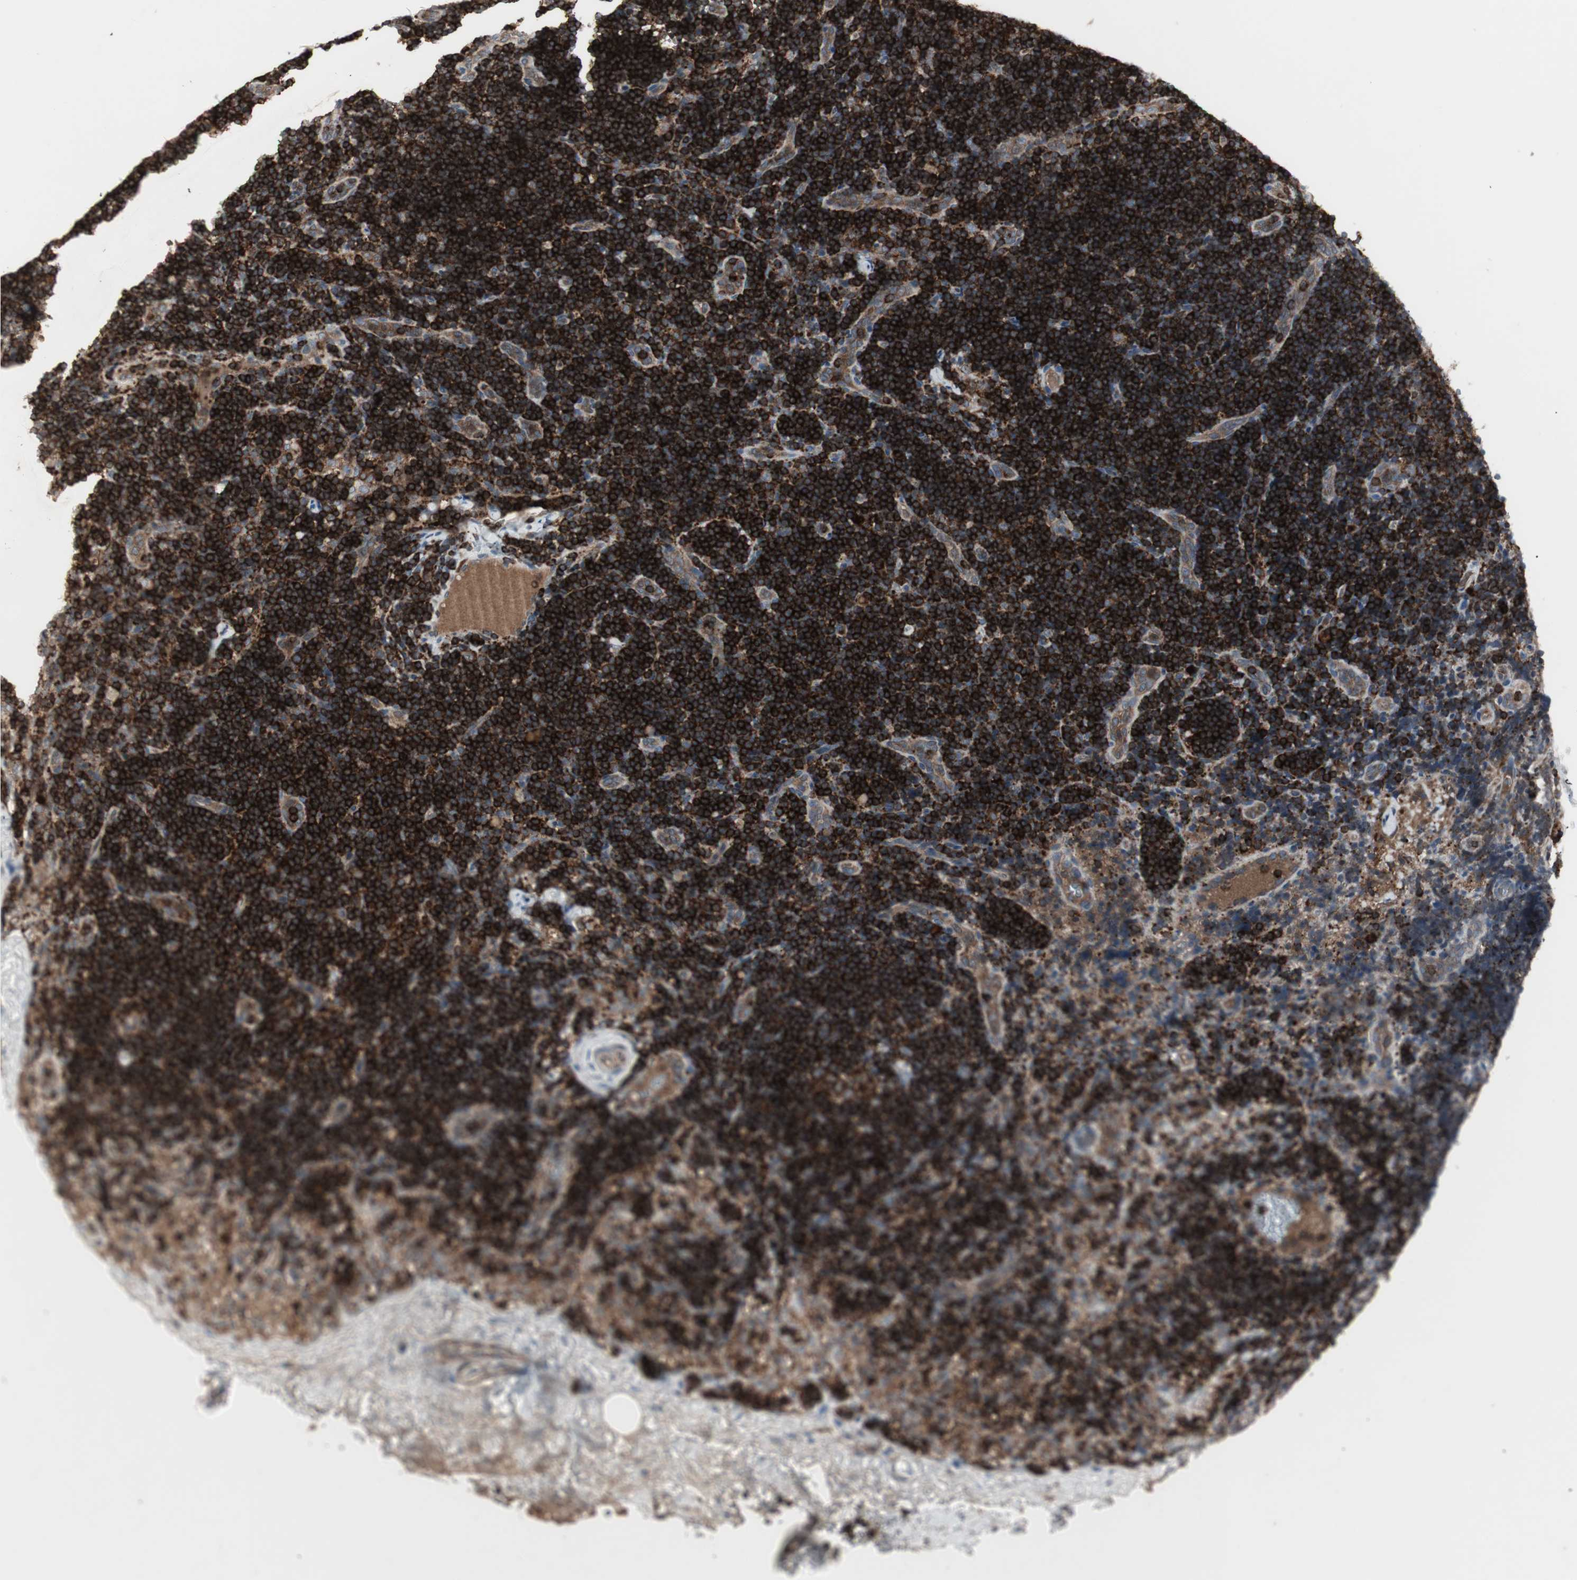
{"staining": {"intensity": "strong", "quantity": "25%-75%", "location": "cytoplasmic/membranous"}, "tissue": "lymph node", "cell_type": "Germinal center cells", "image_type": "normal", "snomed": [{"axis": "morphology", "description": "Normal tissue, NOS"}, {"axis": "topography", "description": "Lymph node"}], "caption": "A micrograph of lymph node stained for a protein displays strong cytoplasmic/membranous brown staining in germinal center cells.", "gene": "ARHGEF1", "patient": {"sex": "female", "age": 14}}